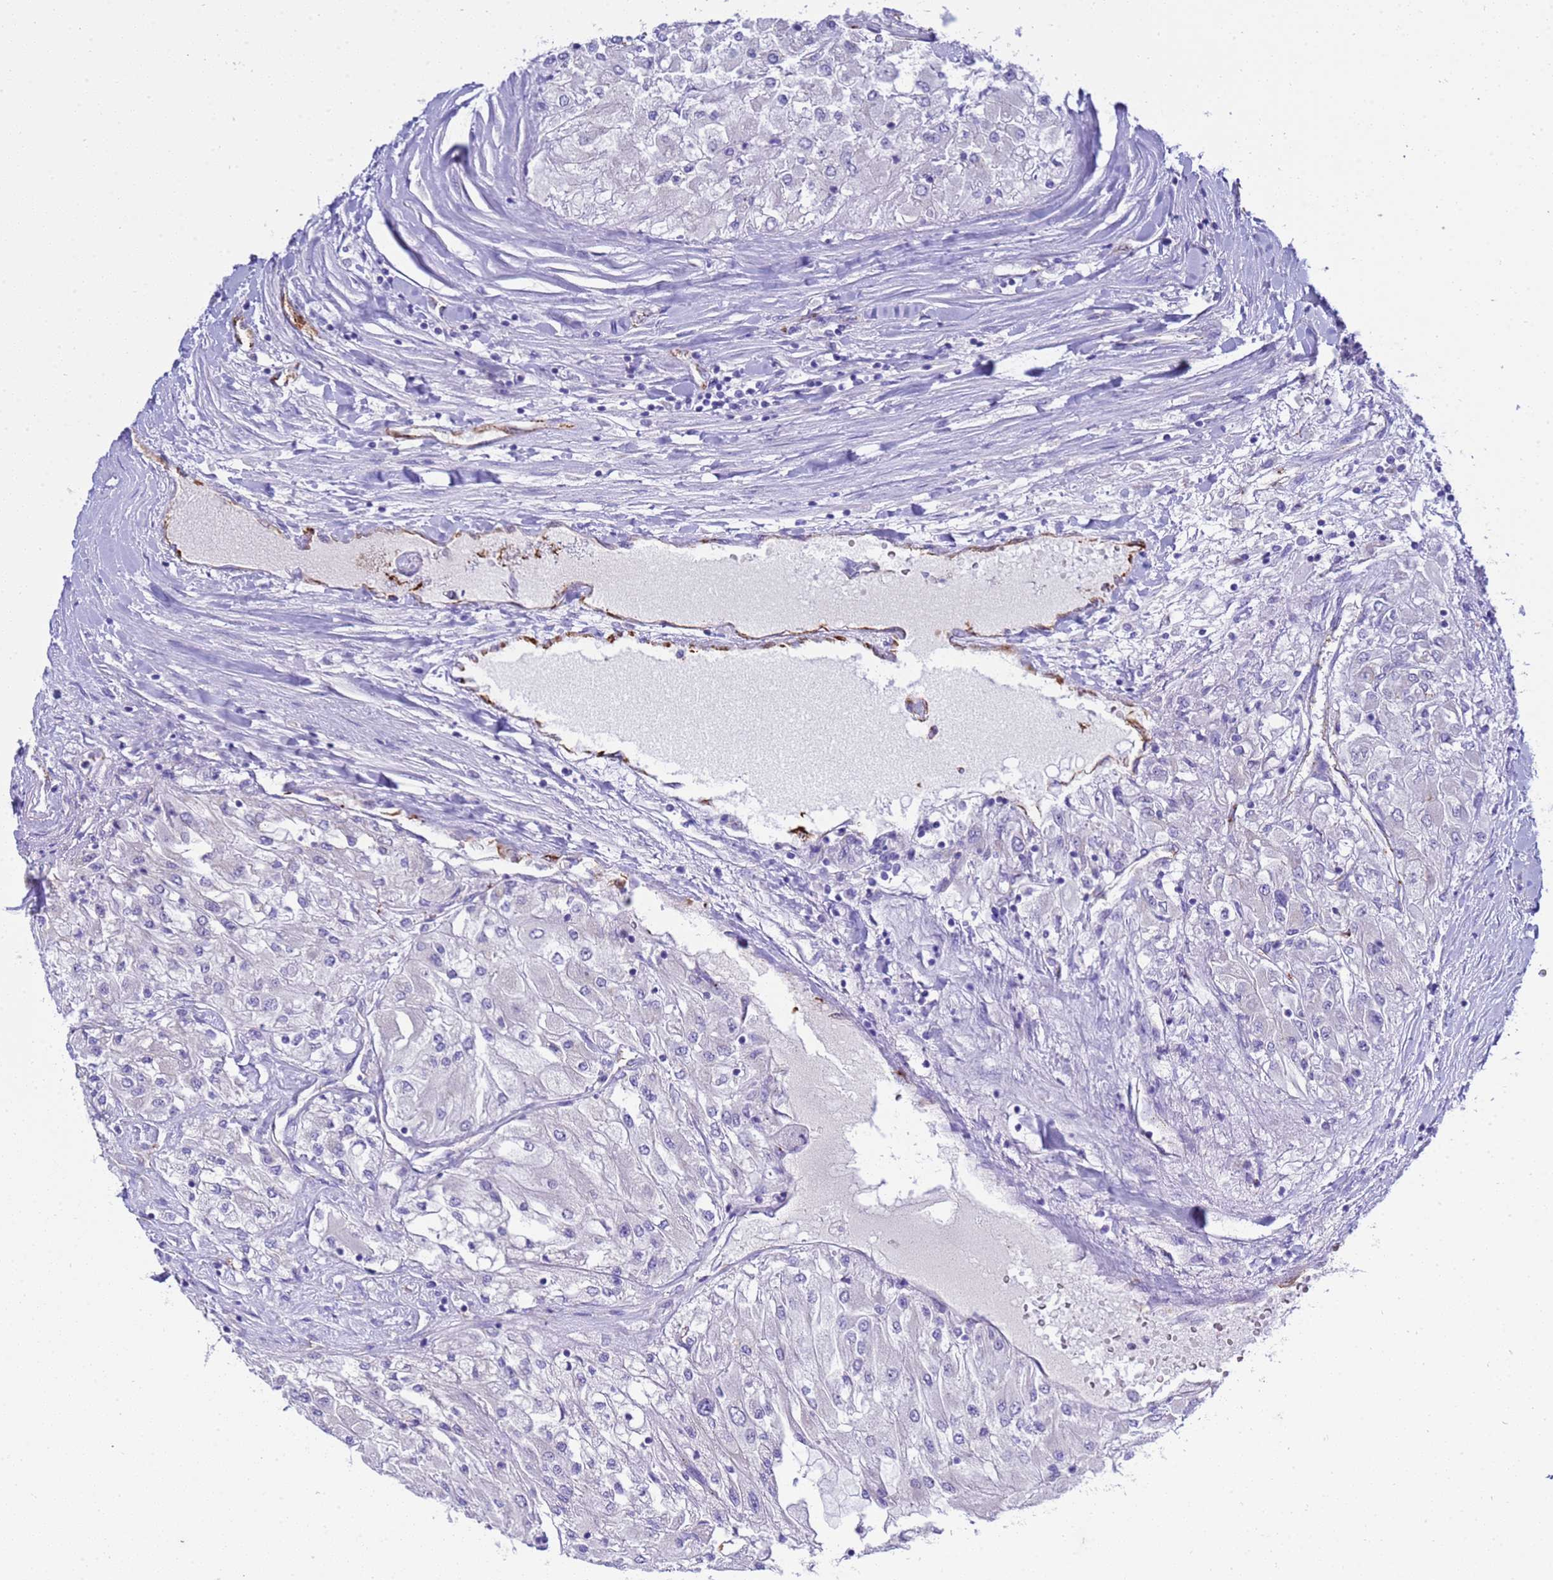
{"staining": {"intensity": "negative", "quantity": "none", "location": "none"}, "tissue": "renal cancer", "cell_type": "Tumor cells", "image_type": "cancer", "snomed": [{"axis": "morphology", "description": "Adenocarcinoma, NOS"}, {"axis": "topography", "description": "Kidney"}], "caption": "Tumor cells show no significant positivity in renal cancer. (DAB immunohistochemistry with hematoxylin counter stain).", "gene": "ANAPC1", "patient": {"sex": "male", "age": 80}}